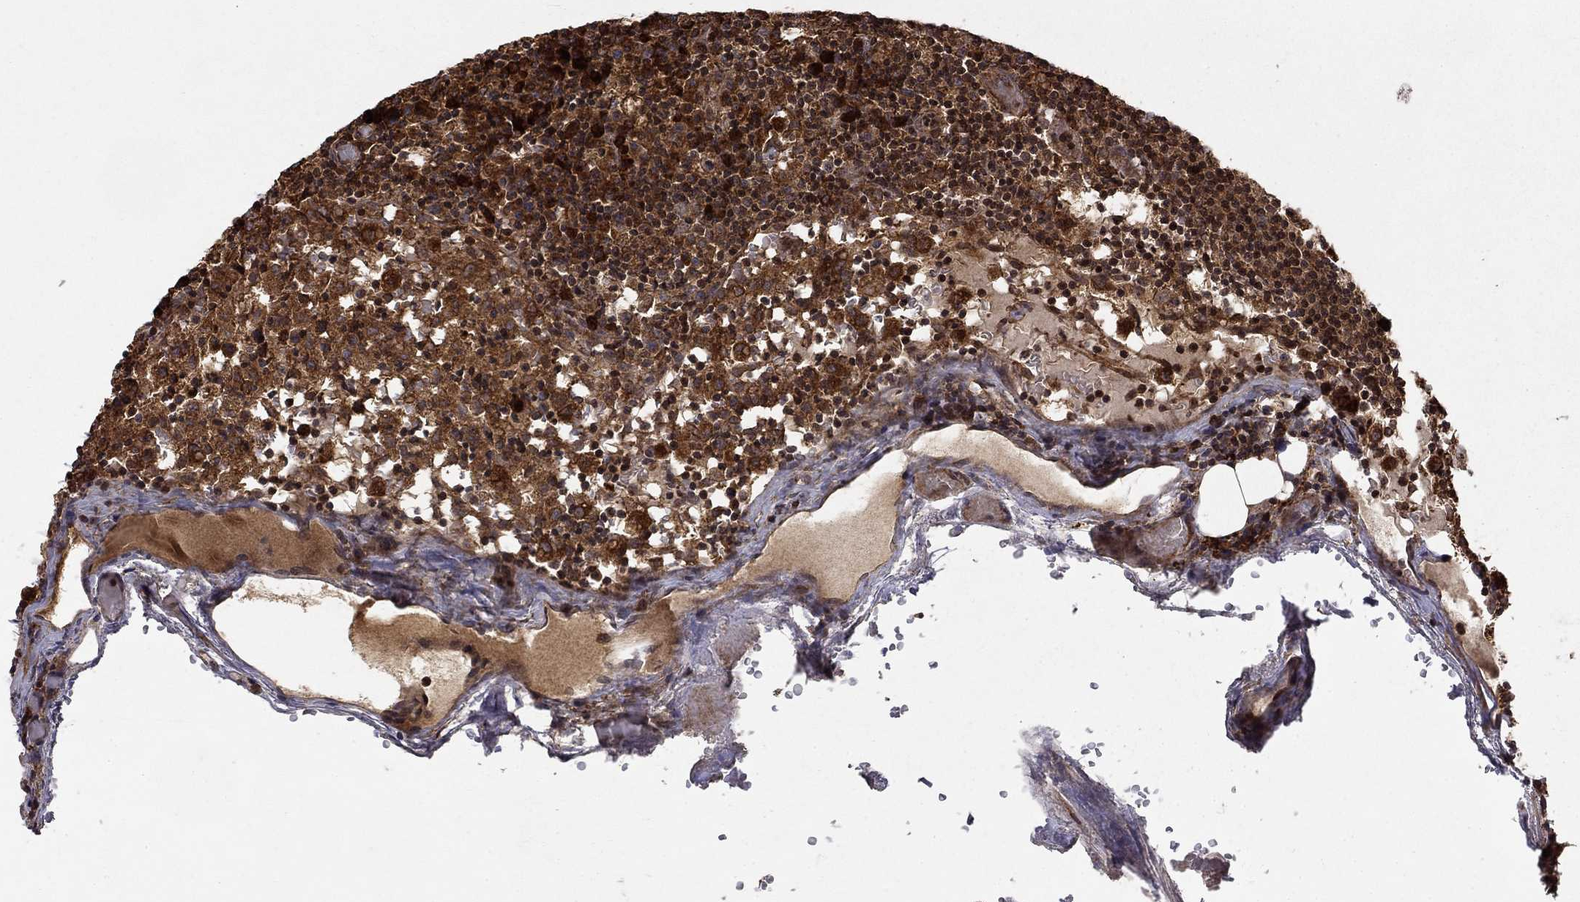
{"staining": {"intensity": "moderate", "quantity": ">75%", "location": "cytoplasmic/membranous,nuclear"}, "tissue": "lymph node", "cell_type": "Non-germinal center cells", "image_type": "normal", "snomed": [{"axis": "morphology", "description": "Normal tissue, NOS"}, {"axis": "topography", "description": "Lymph node"}], "caption": "Human lymph node stained for a protein (brown) exhibits moderate cytoplasmic/membranous,nuclear positive positivity in about >75% of non-germinal center cells.", "gene": "BABAM2", "patient": {"sex": "male", "age": 62}}